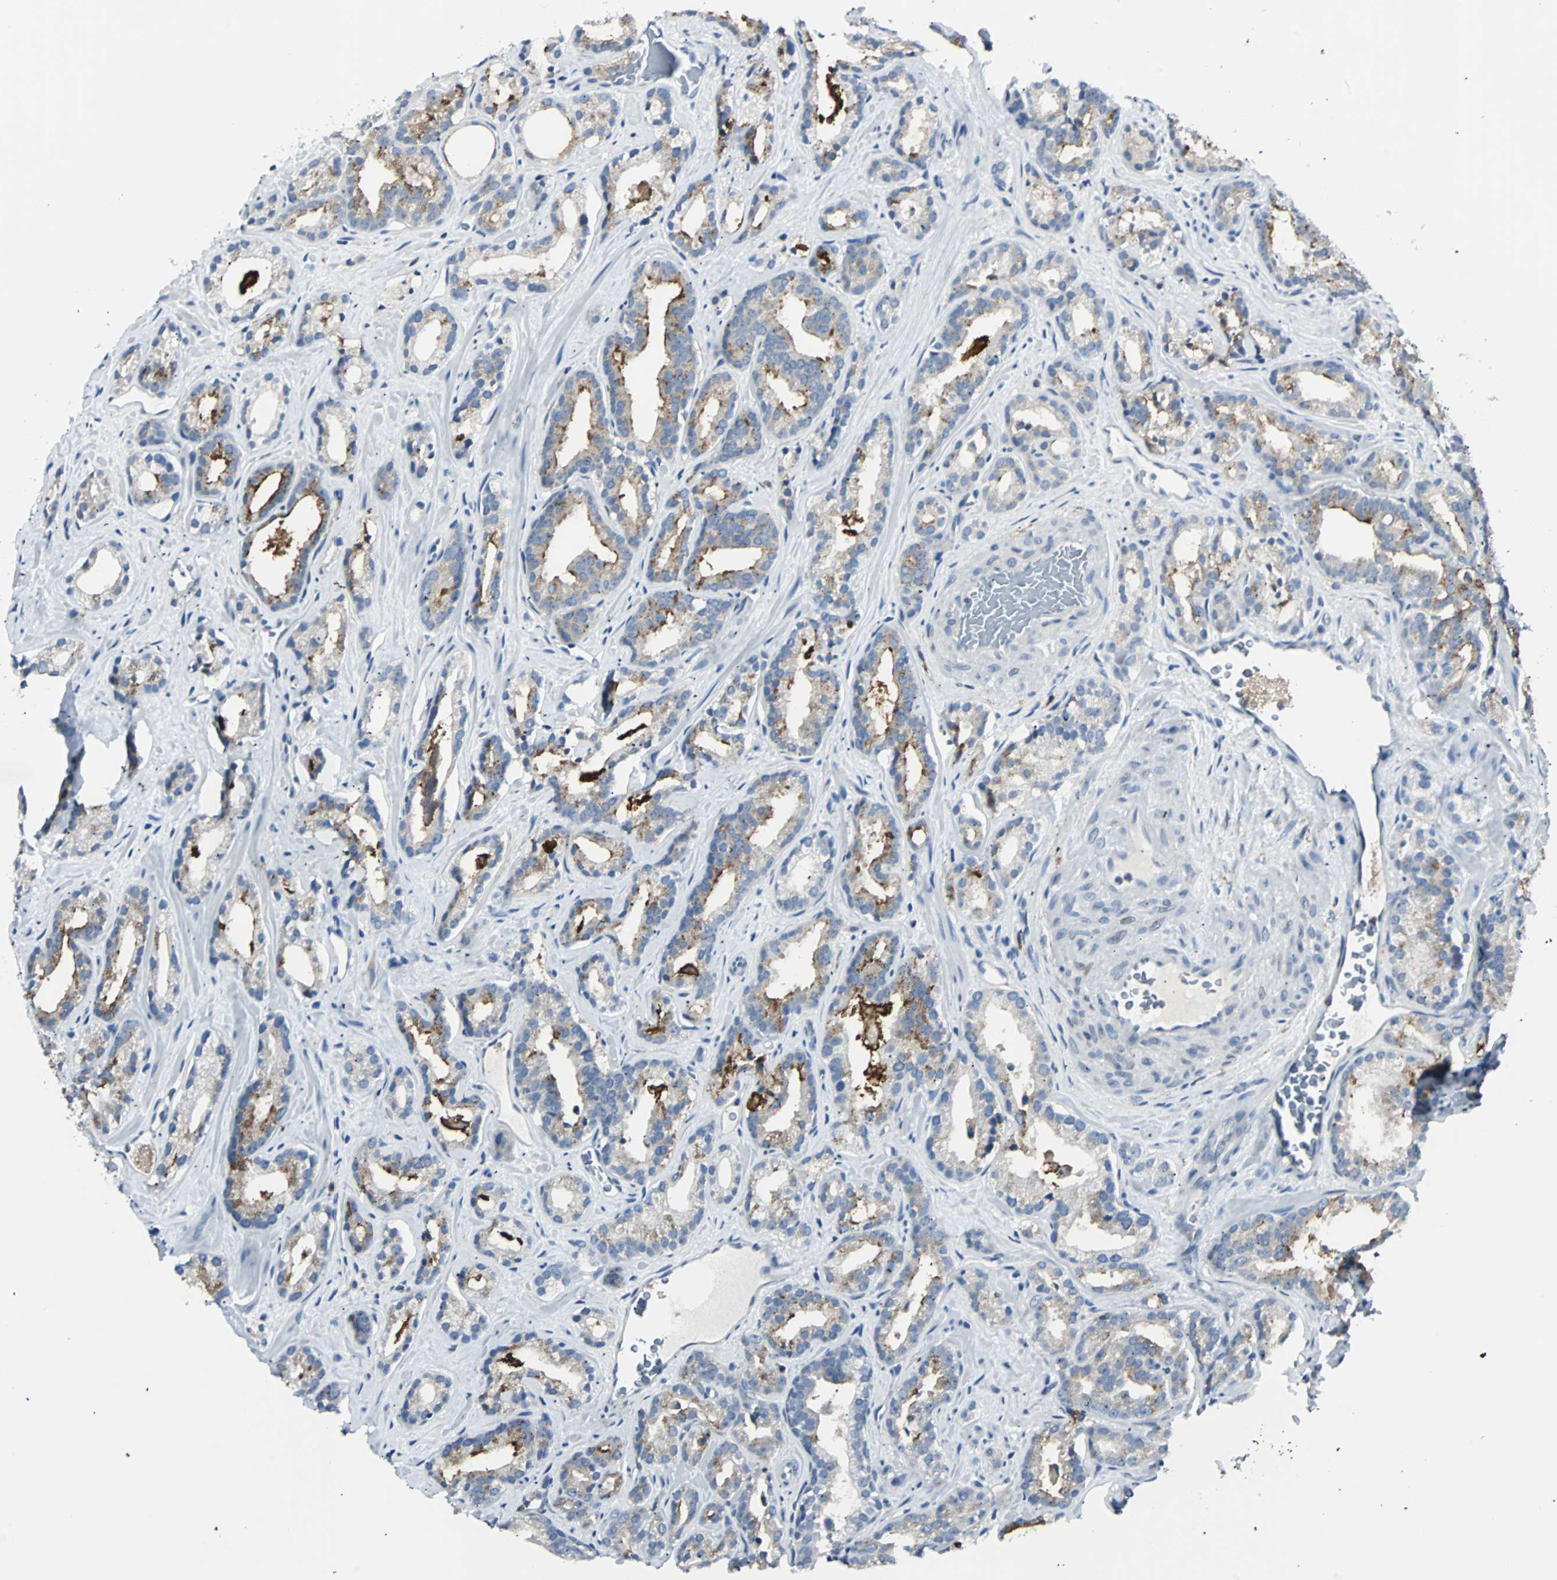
{"staining": {"intensity": "strong", "quantity": "<25%", "location": "cytoplasmic/membranous"}, "tissue": "prostate cancer", "cell_type": "Tumor cells", "image_type": "cancer", "snomed": [{"axis": "morphology", "description": "Adenocarcinoma, Low grade"}, {"axis": "topography", "description": "Prostate"}], "caption": "High-magnification brightfield microscopy of prostate cancer (low-grade adenocarcinoma) stained with DAB (brown) and counterstained with hematoxylin (blue). tumor cells exhibit strong cytoplasmic/membranous positivity is present in about<25% of cells.", "gene": "RASA1", "patient": {"sex": "male", "age": 63}}